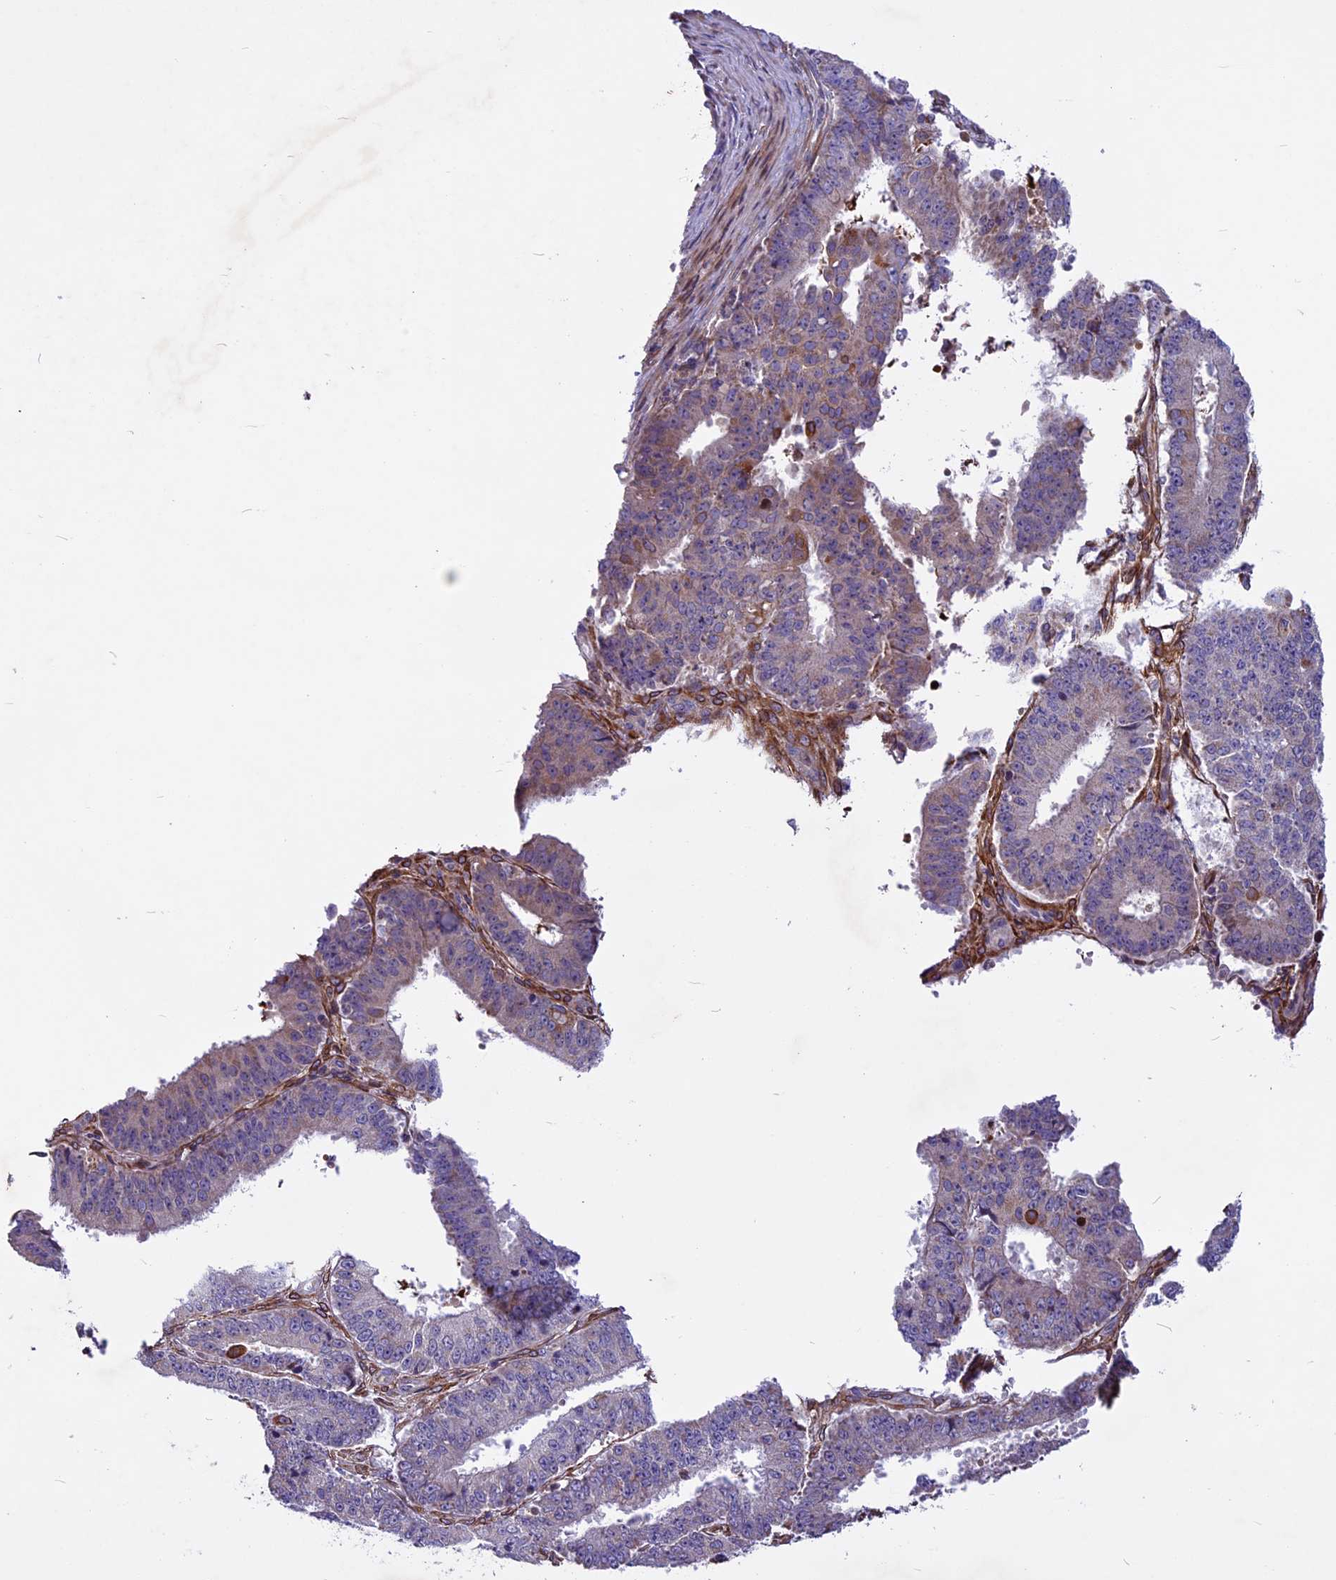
{"staining": {"intensity": "moderate", "quantity": "<25%", "location": "cytoplasmic/membranous"}, "tissue": "ovarian cancer", "cell_type": "Tumor cells", "image_type": "cancer", "snomed": [{"axis": "morphology", "description": "Carcinoma, endometroid"}, {"axis": "topography", "description": "Appendix"}, {"axis": "topography", "description": "Ovary"}], "caption": "Ovarian cancer stained for a protein exhibits moderate cytoplasmic/membranous positivity in tumor cells.", "gene": "MIEF2", "patient": {"sex": "female", "age": 42}}